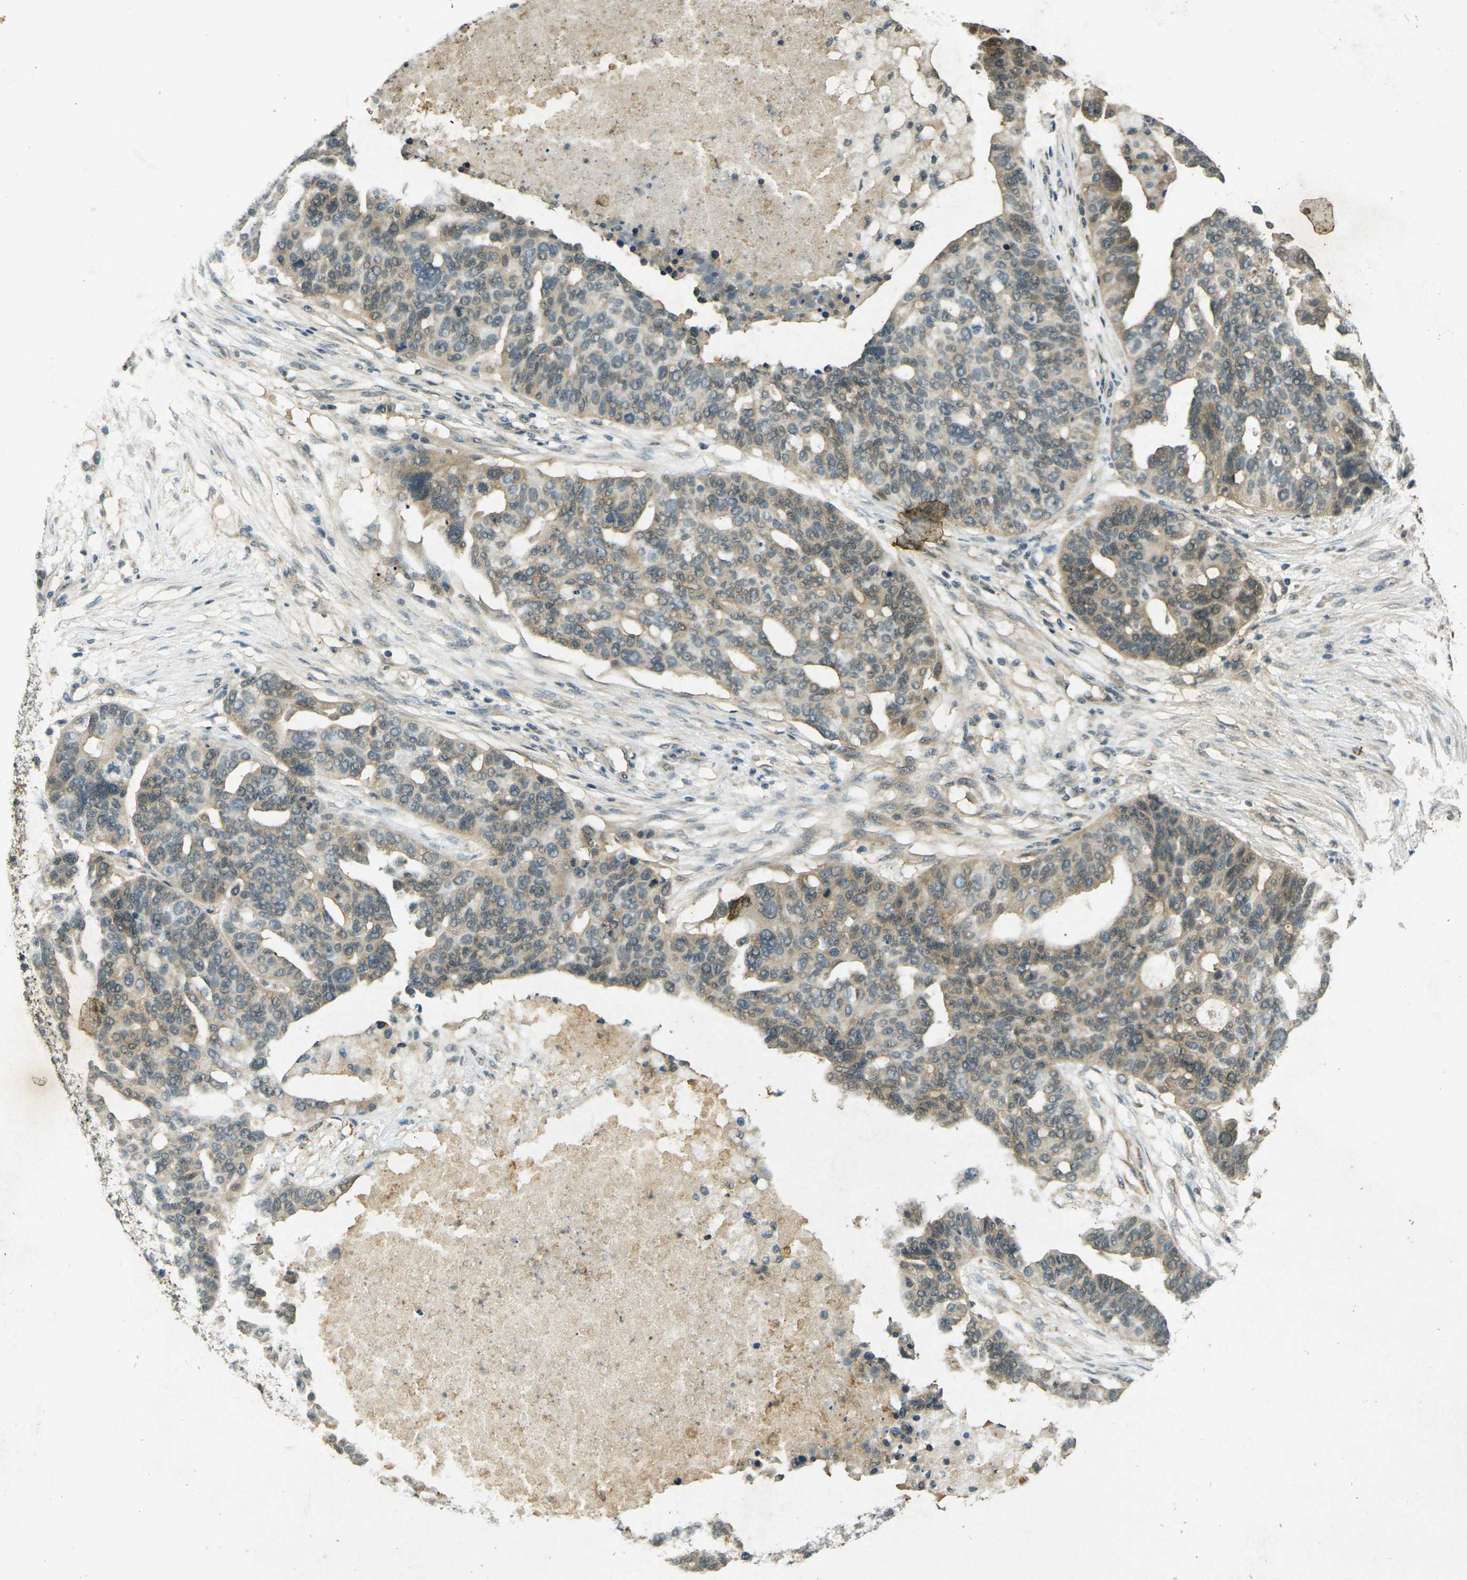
{"staining": {"intensity": "weak", "quantity": ">75%", "location": "cytoplasmic/membranous"}, "tissue": "ovarian cancer", "cell_type": "Tumor cells", "image_type": "cancer", "snomed": [{"axis": "morphology", "description": "Cystadenocarcinoma, serous, NOS"}, {"axis": "topography", "description": "Ovary"}], "caption": "Tumor cells reveal low levels of weak cytoplasmic/membranous staining in approximately >75% of cells in ovarian cancer (serous cystadenocarcinoma). The staining is performed using DAB (3,3'-diaminobenzidine) brown chromogen to label protein expression. The nuclei are counter-stained blue using hematoxylin.", "gene": "PDE2A", "patient": {"sex": "female", "age": 59}}